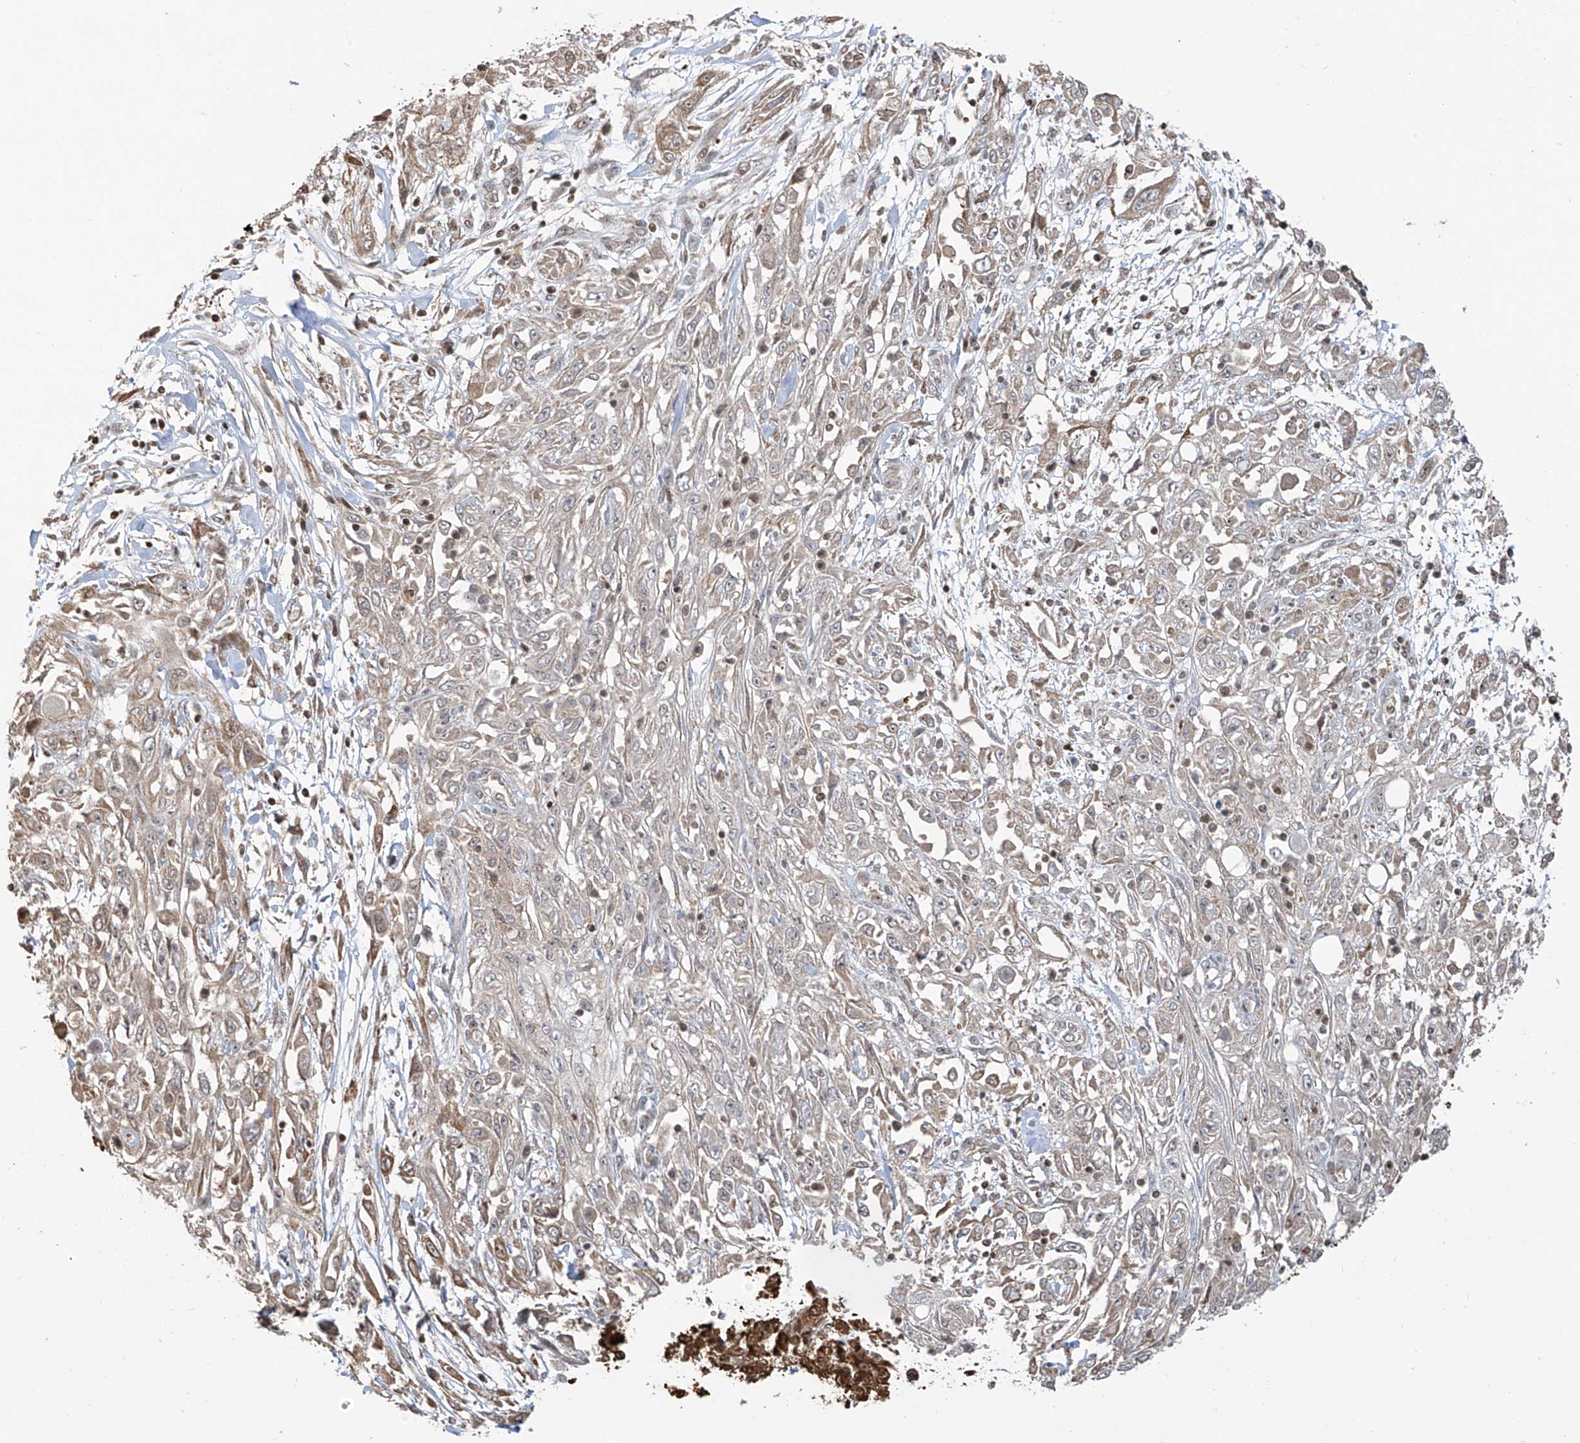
{"staining": {"intensity": "weak", "quantity": "<25%", "location": "cytoplasmic/membranous"}, "tissue": "skin cancer", "cell_type": "Tumor cells", "image_type": "cancer", "snomed": [{"axis": "morphology", "description": "Squamous cell carcinoma, NOS"}, {"axis": "morphology", "description": "Squamous cell carcinoma, metastatic, NOS"}, {"axis": "topography", "description": "Skin"}, {"axis": "topography", "description": "Lymph node"}], "caption": "This is an immunohistochemistry (IHC) photomicrograph of skin squamous cell carcinoma. There is no positivity in tumor cells.", "gene": "VMP1", "patient": {"sex": "male", "age": 75}}